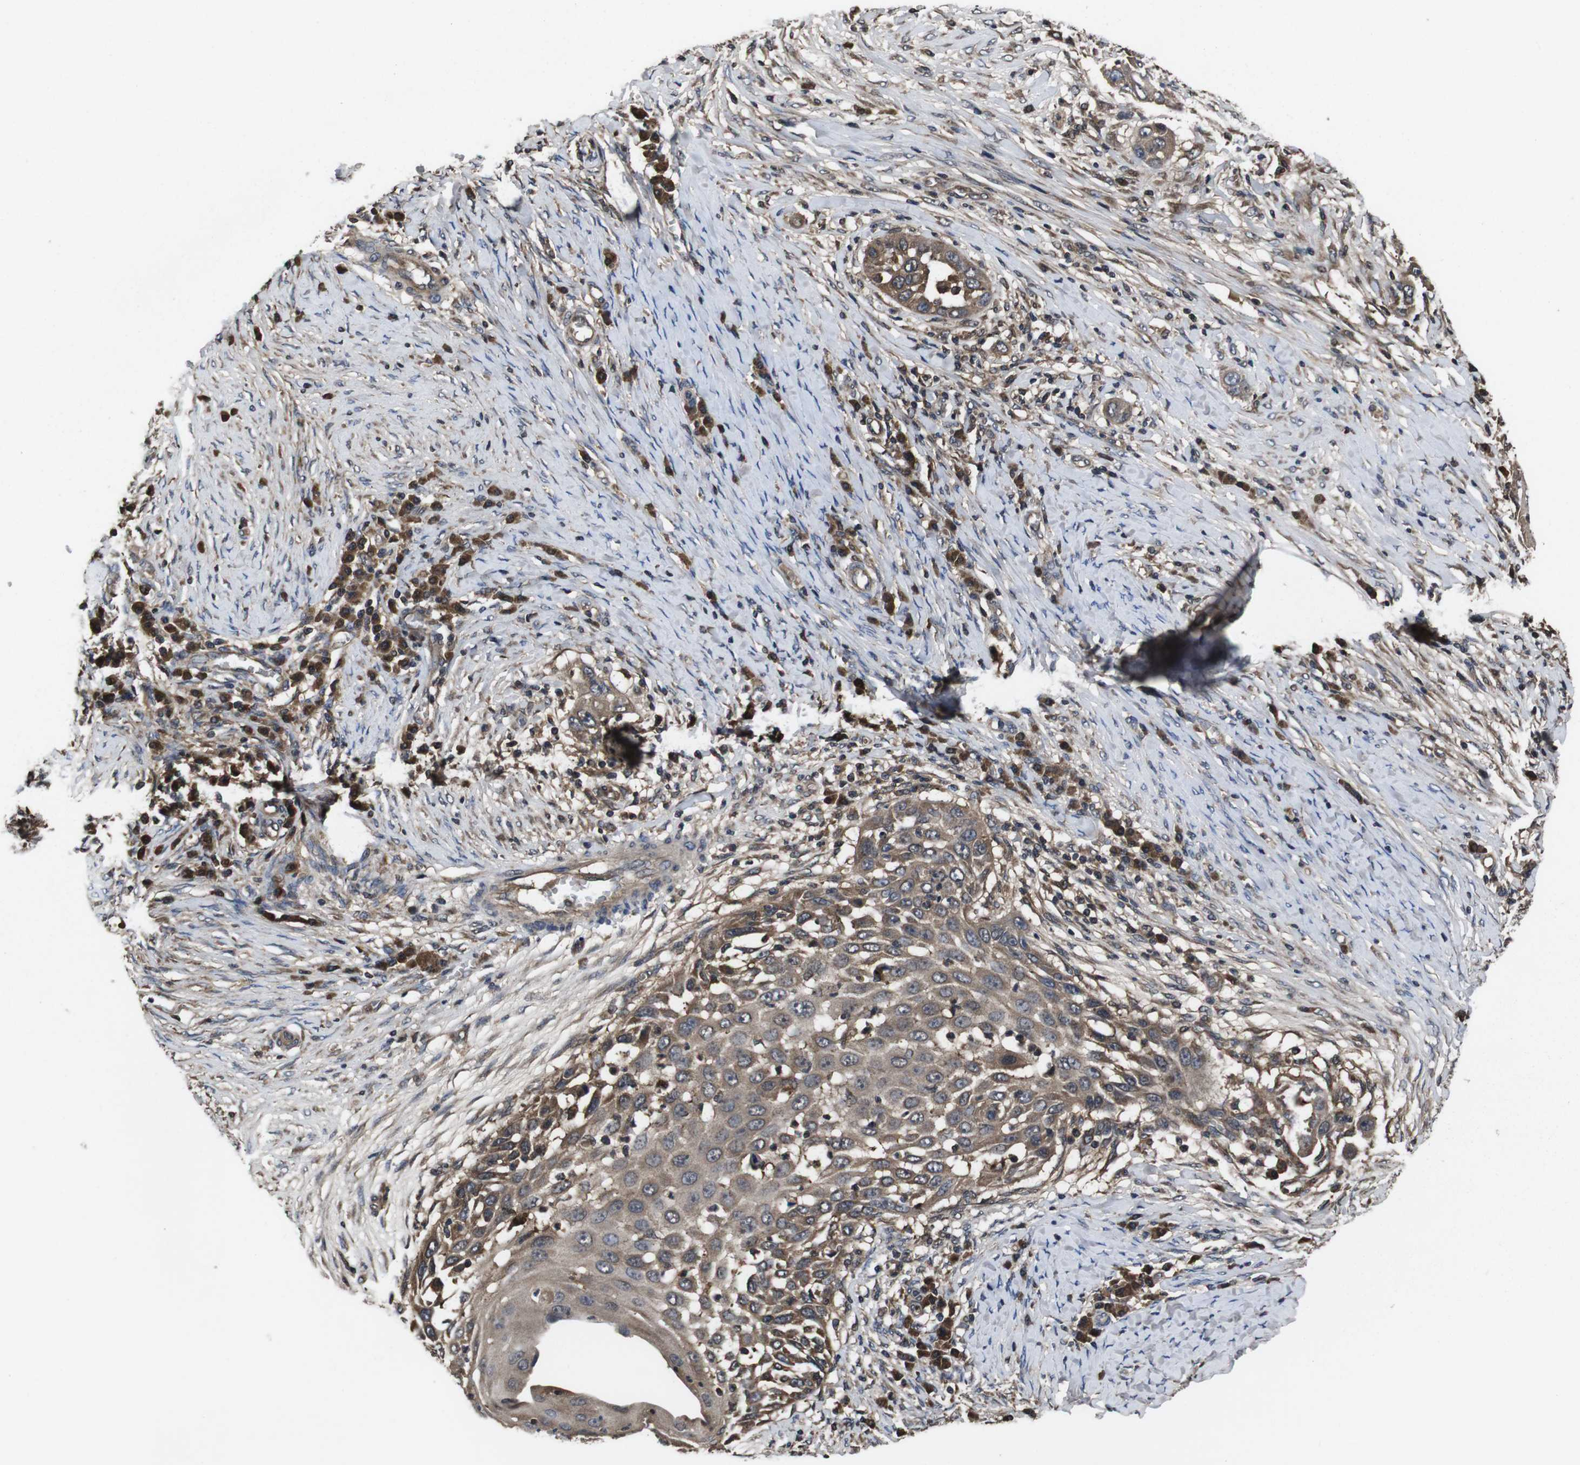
{"staining": {"intensity": "moderate", "quantity": ">75%", "location": "cytoplasmic/membranous"}, "tissue": "skin cancer", "cell_type": "Tumor cells", "image_type": "cancer", "snomed": [{"axis": "morphology", "description": "Squamous cell carcinoma, NOS"}, {"axis": "topography", "description": "Skin"}], "caption": "Skin cancer (squamous cell carcinoma) stained for a protein (brown) exhibits moderate cytoplasmic/membranous positive positivity in approximately >75% of tumor cells.", "gene": "CXCL11", "patient": {"sex": "female", "age": 44}}